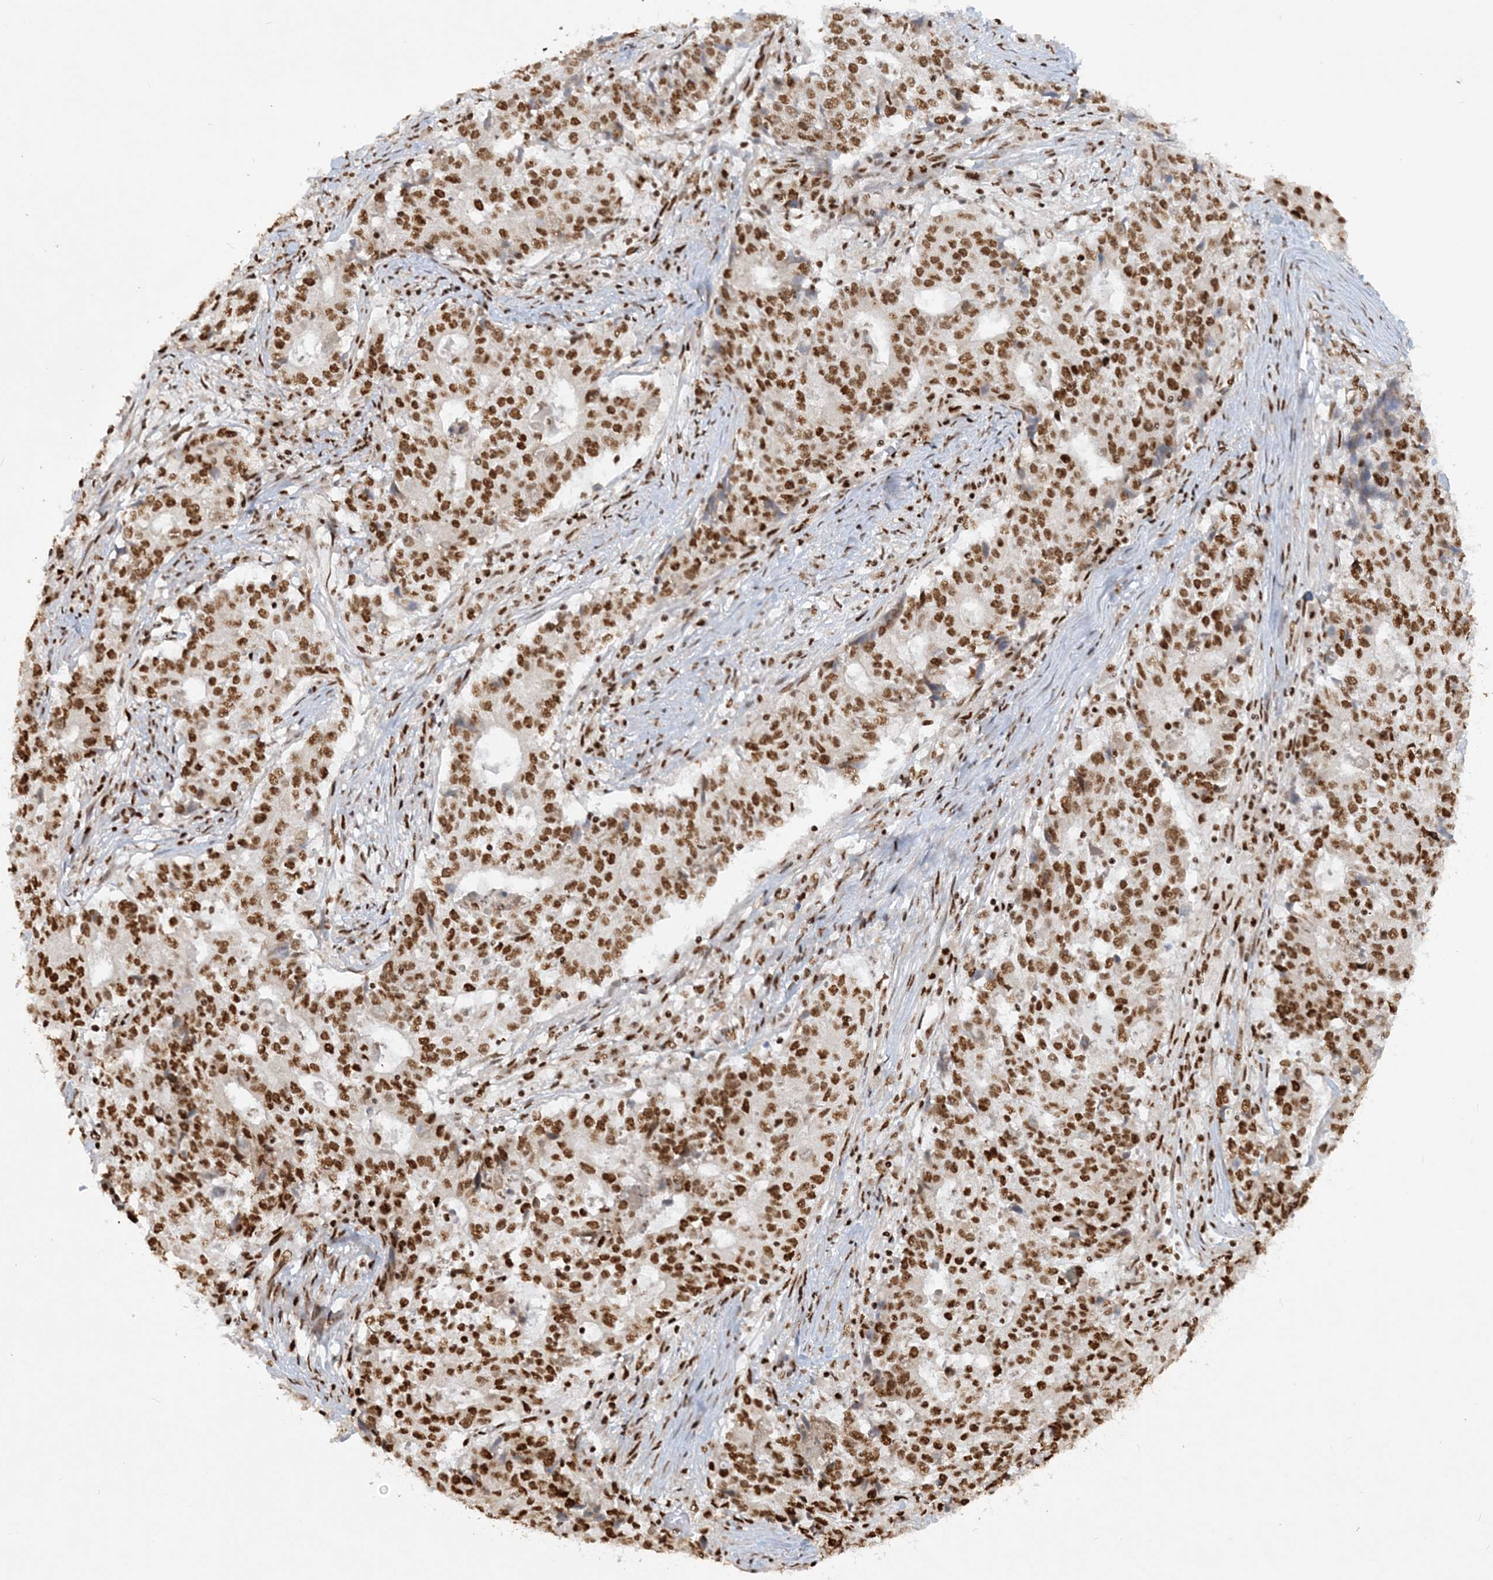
{"staining": {"intensity": "strong", "quantity": ">75%", "location": "nuclear"}, "tissue": "stomach cancer", "cell_type": "Tumor cells", "image_type": "cancer", "snomed": [{"axis": "morphology", "description": "Adenocarcinoma, NOS"}, {"axis": "topography", "description": "Stomach"}], "caption": "Human stomach adenocarcinoma stained for a protein (brown) exhibits strong nuclear positive staining in about >75% of tumor cells.", "gene": "DELE1", "patient": {"sex": "male", "age": 59}}